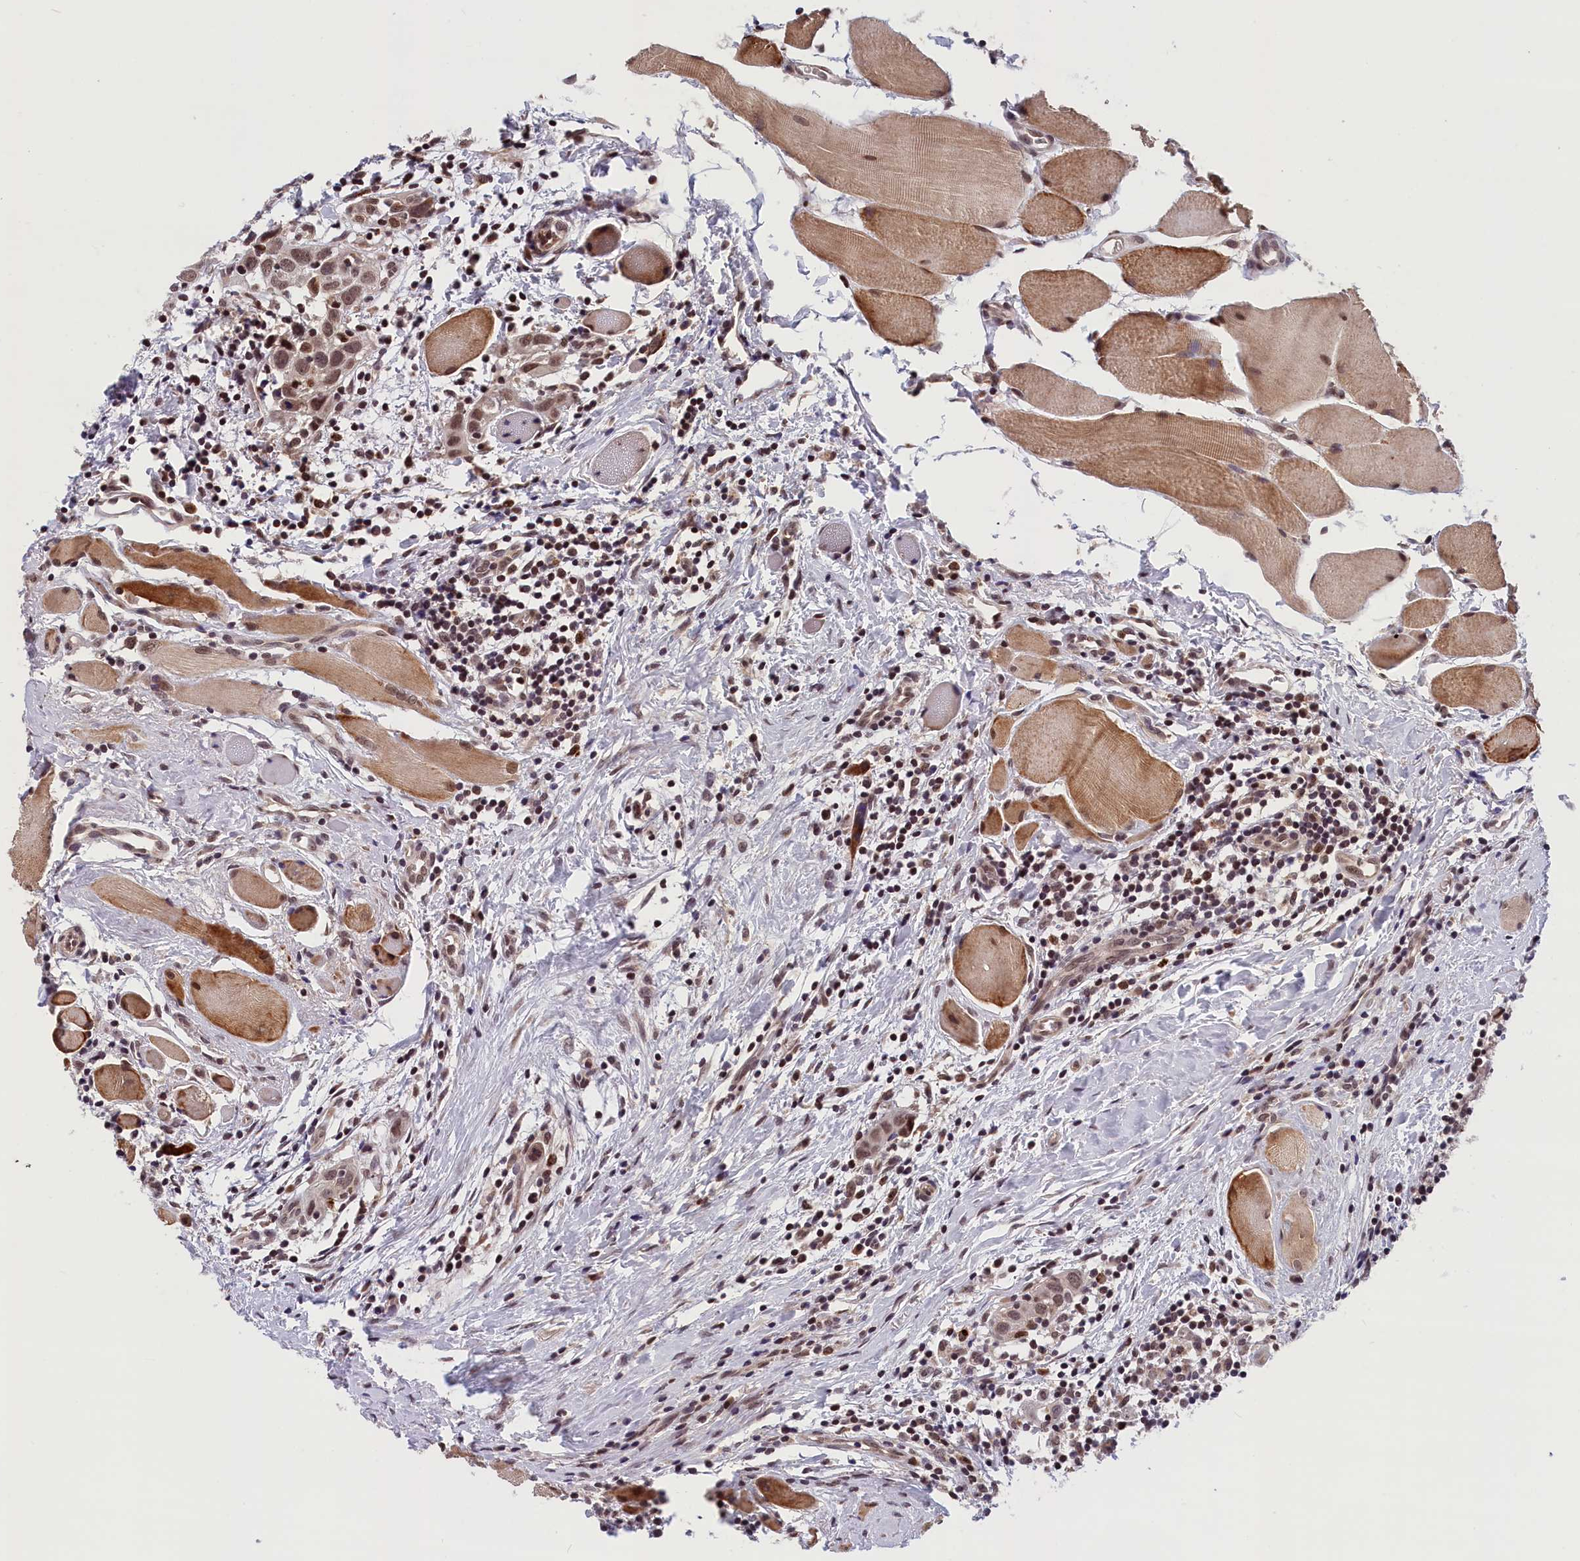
{"staining": {"intensity": "moderate", "quantity": ">75%", "location": "nuclear"}, "tissue": "head and neck cancer", "cell_type": "Tumor cells", "image_type": "cancer", "snomed": [{"axis": "morphology", "description": "Squamous cell carcinoma, NOS"}, {"axis": "topography", "description": "Oral tissue"}, {"axis": "topography", "description": "Head-Neck"}], "caption": "Tumor cells exhibit medium levels of moderate nuclear expression in about >75% of cells in head and neck cancer.", "gene": "KCNK6", "patient": {"sex": "female", "age": 50}}